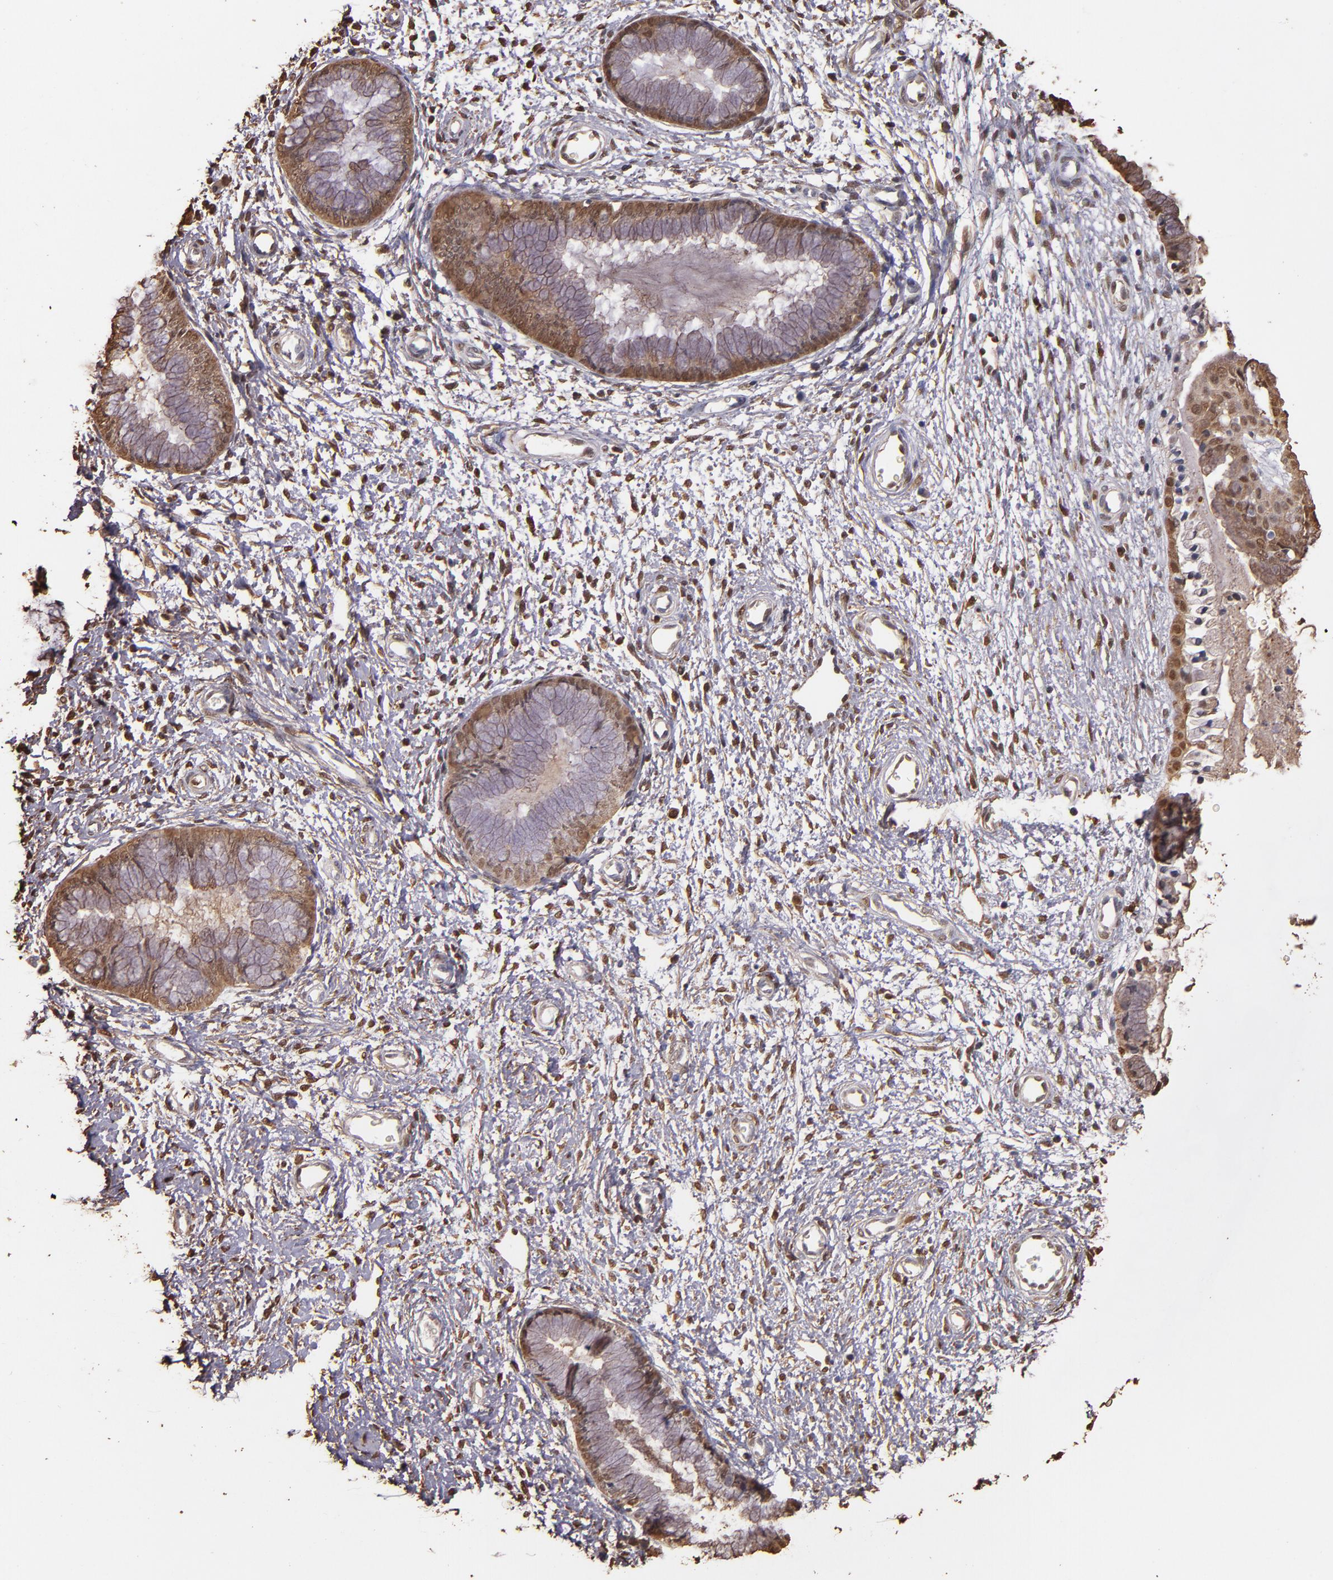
{"staining": {"intensity": "moderate", "quantity": ">75%", "location": "cytoplasmic/membranous,nuclear"}, "tissue": "cervix", "cell_type": "Glandular cells", "image_type": "normal", "snomed": [{"axis": "morphology", "description": "Normal tissue, NOS"}, {"axis": "topography", "description": "Cervix"}], "caption": "Normal cervix reveals moderate cytoplasmic/membranous,nuclear positivity in approximately >75% of glandular cells, visualized by immunohistochemistry. The protein is stained brown, and the nuclei are stained in blue (DAB (3,3'-diaminobenzidine) IHC with brightfield microscopy, high magnification).", "gene": "S100A6", "patient": {"sex": "female", "age": 55}}